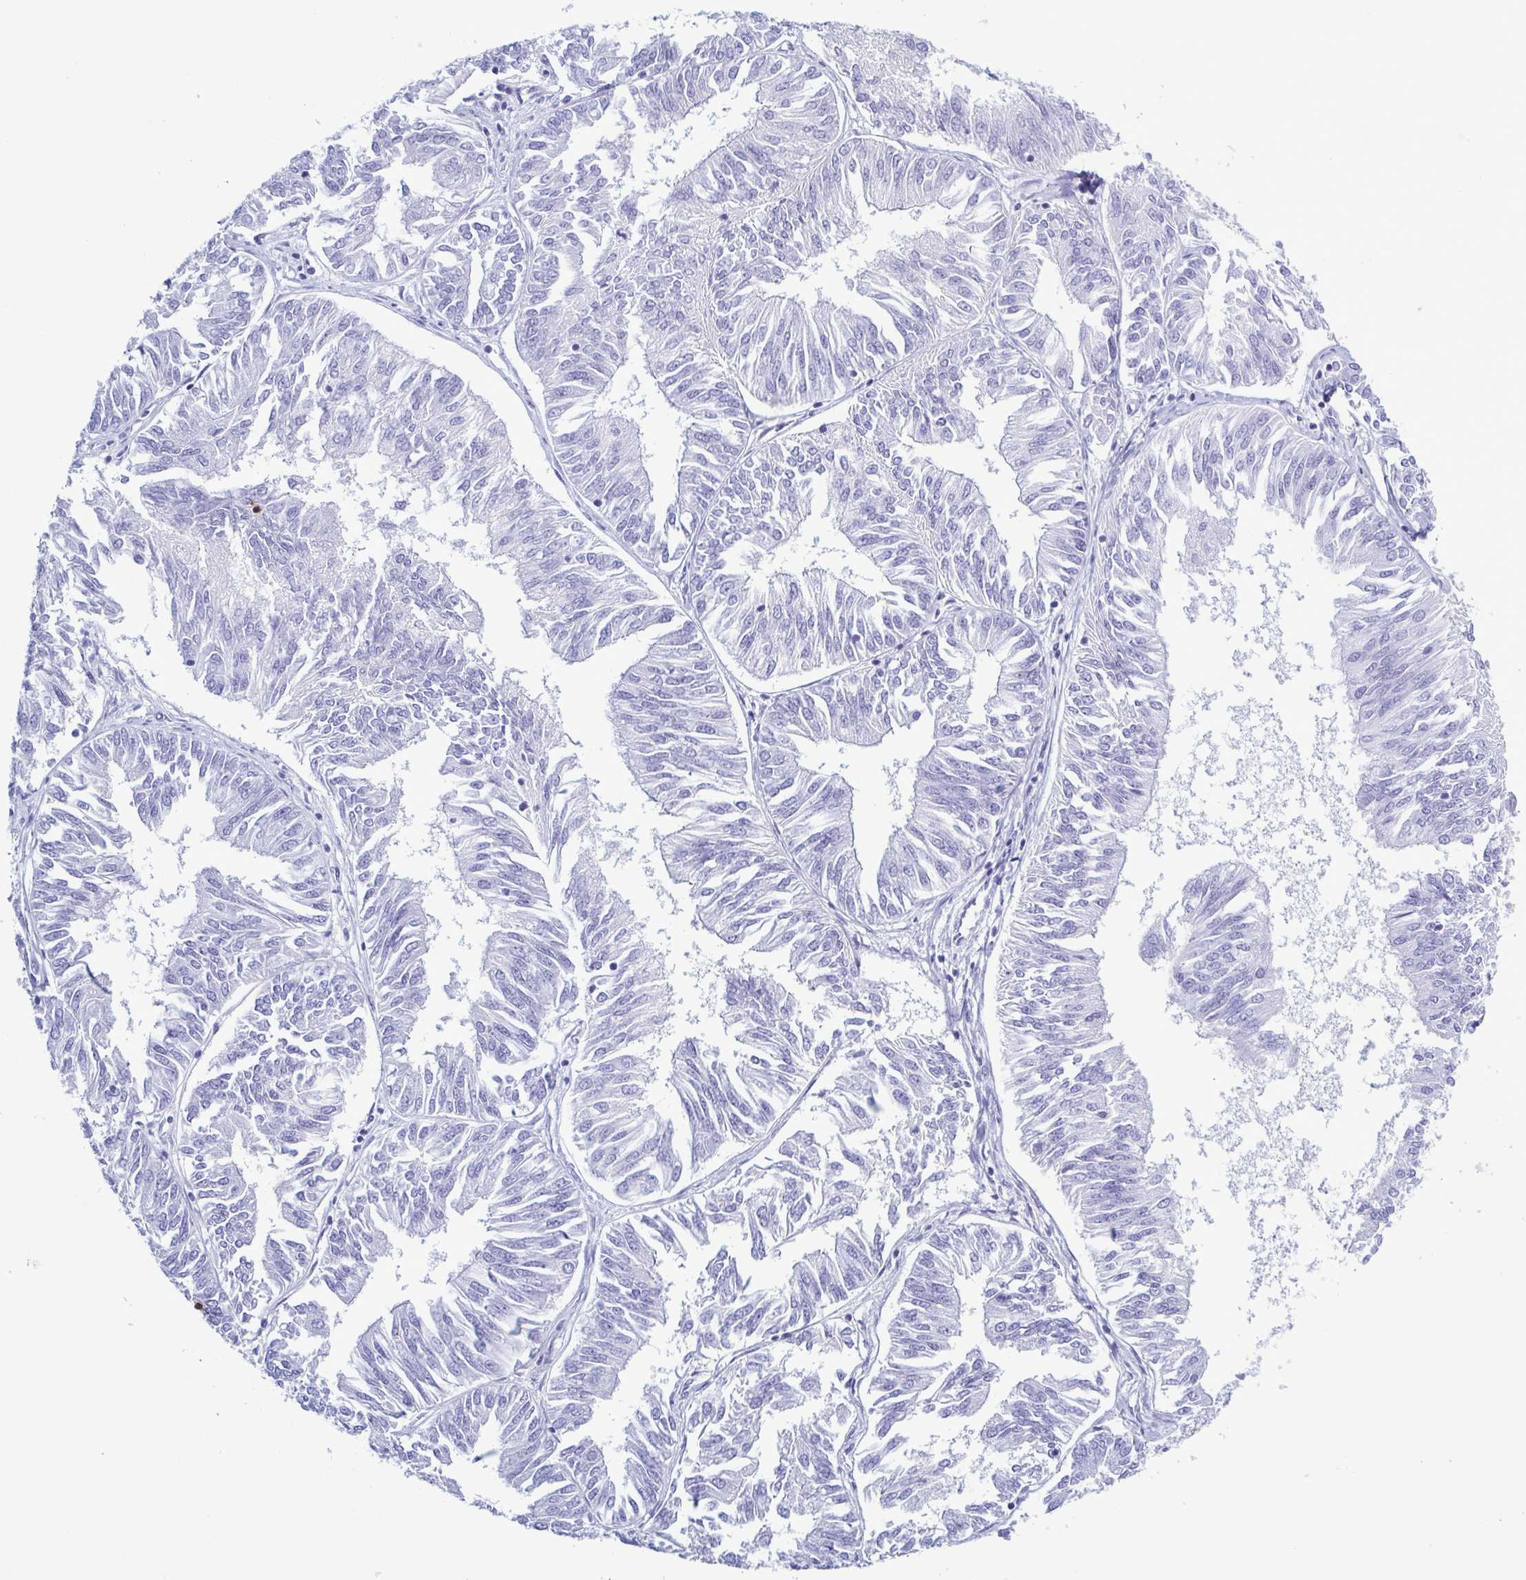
{"staining": {"intensity": "negative", "quantity": "none", "location": "none"}, "tissue": "endometrial cancer", "cell_type": "Tumor cells", "image_type": "cancer", "snomed": [{"axis": "morphology", "description": "Adenocarcinoma, NOS"}, {"axis": "topography", "description": "Endometrium"}], "caption": "The image demonstrates no significant positivity in tumor cells of endometrial cancer.", "gene": "LTF", "patient": {"sex": "female", "age": 58}}